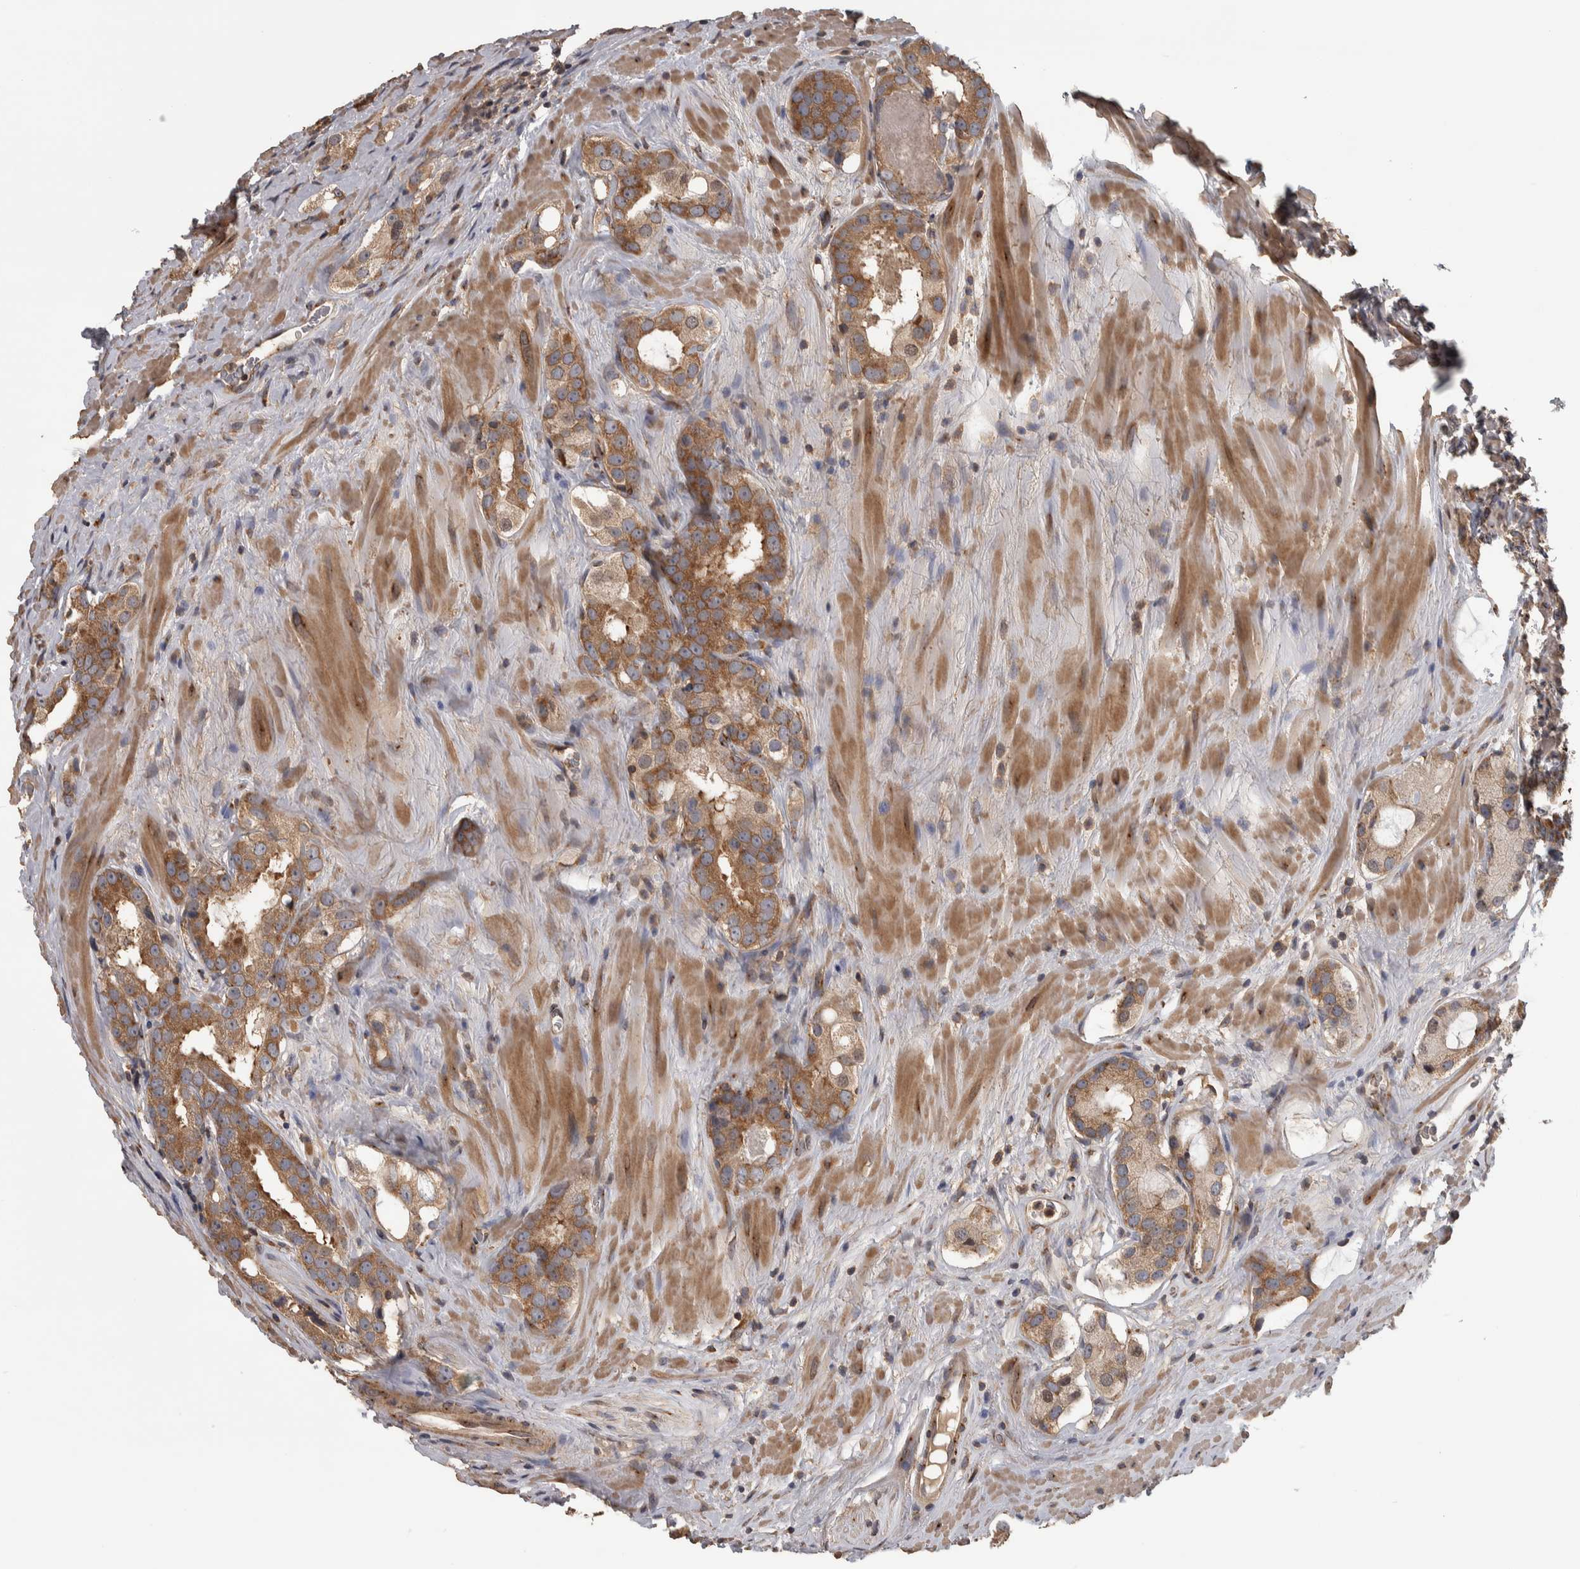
{"staining": {"intensity": "moderate", "quantity": ">75%", "location": "cytoplasmic/membranous"}, "tissue": "prostate cancer", "cell_type": "Tumor cells", "image_type": "cancer", "snomed": [{"axis": "morphology", "description": "Adenocarcinoma, High grade"}, {"axis": "topography", "description": "Prostate"}], "caption": "Immunohistochemistry of high-grade adenocarcinoma (prostate) exhibits medium levels of moderate cytoplasmic/membranous expression in about >75% of tumor cells.", "gene": "IFRD1", "patient": {"sex": "male", "age": 63}}